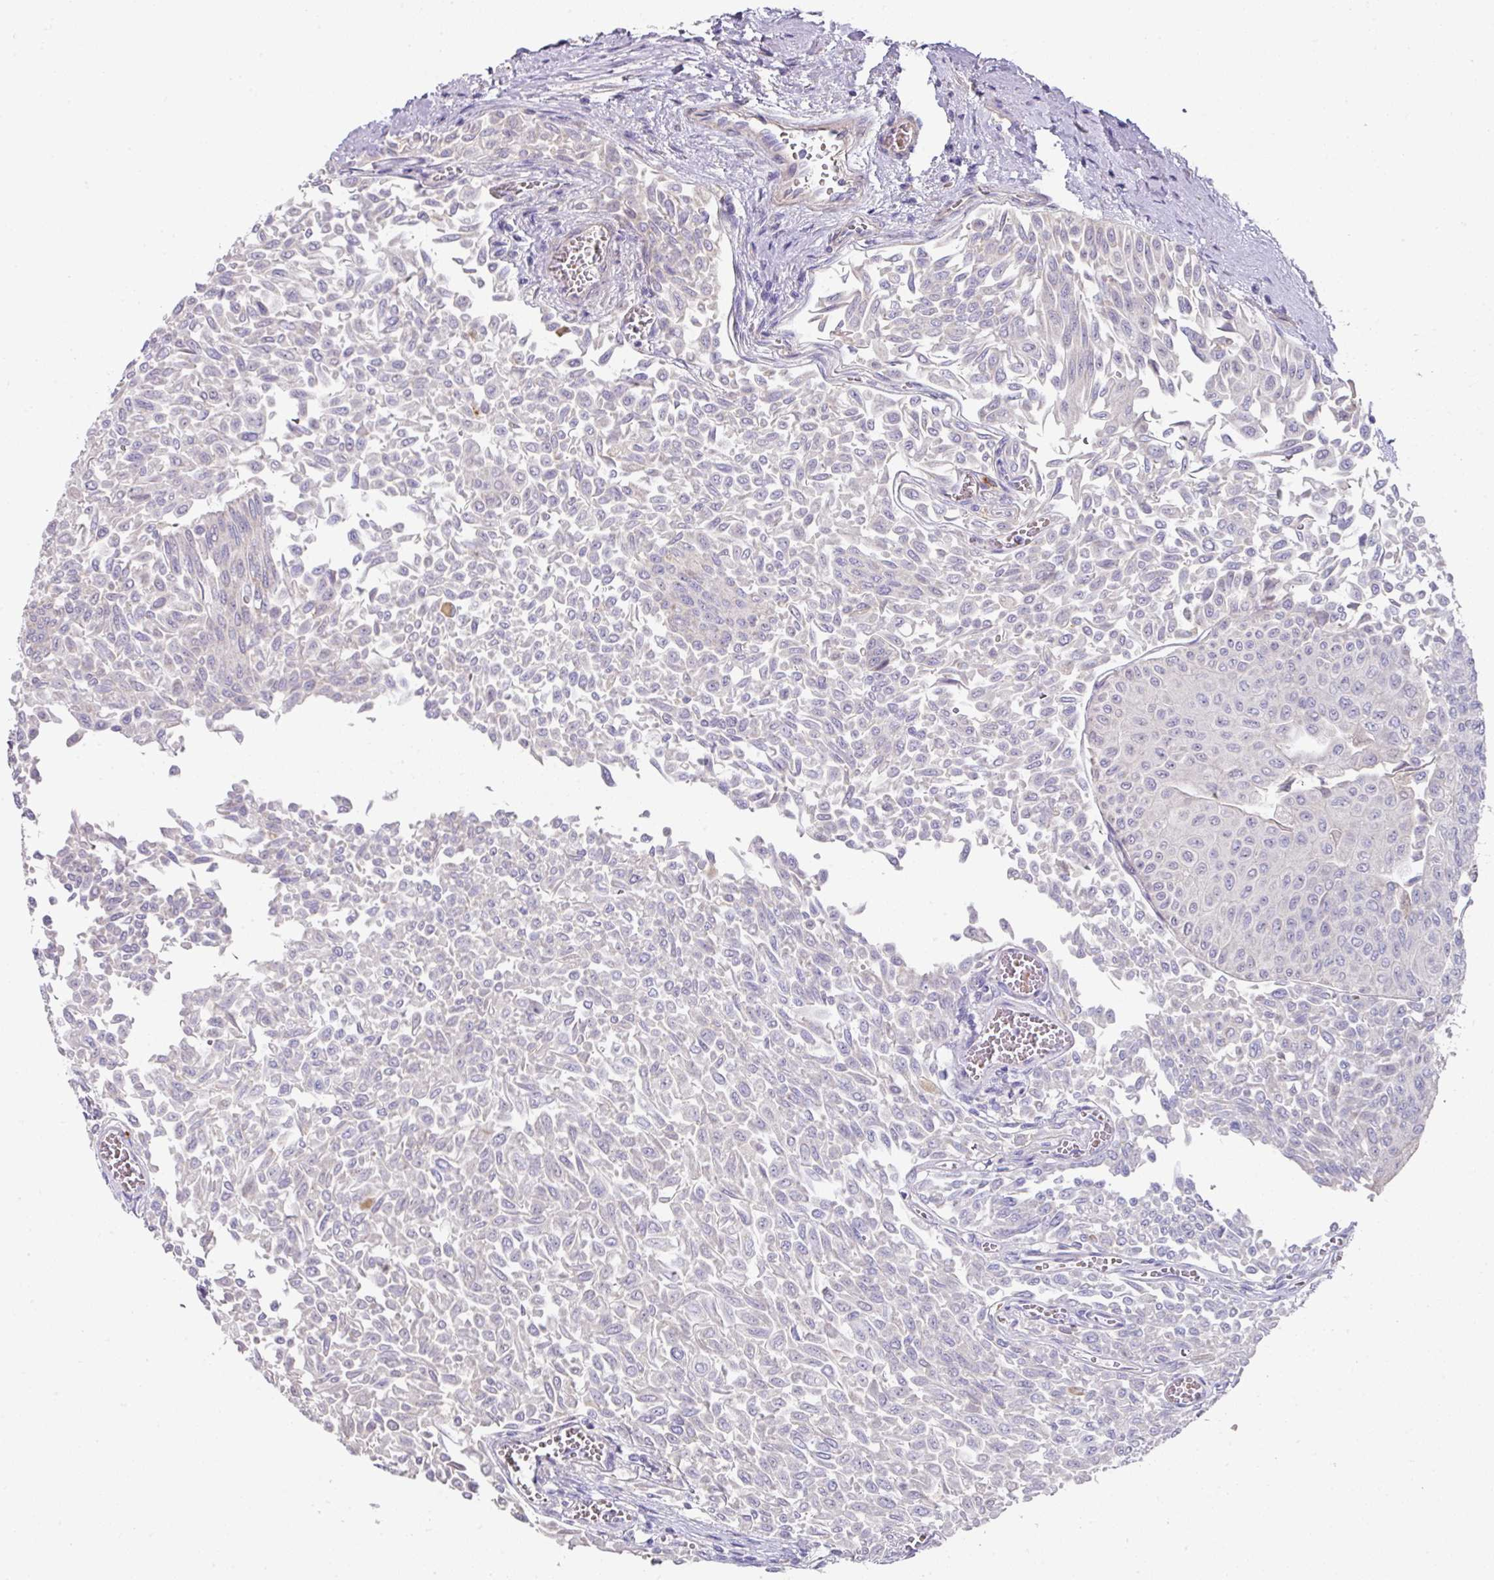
{"staining": {"intensity": "negative", "quantity": "none", "location": "none"}, "tissue": "urothelial cancer", "cell_type": "Tumor cells", "image_type": "cancer", "snomed": [{"axis": "morphology", "description": "Urothelial carcinoma, NOS"}, {"axis": "topography", "description": "Urinary bladder"}], "caption": "Urothelial cancer was stained to show a protein in brown. There is no significant expression in tumor cells.", "gene": "TARM1", "patient": {"sex": "male", "age": 59}}